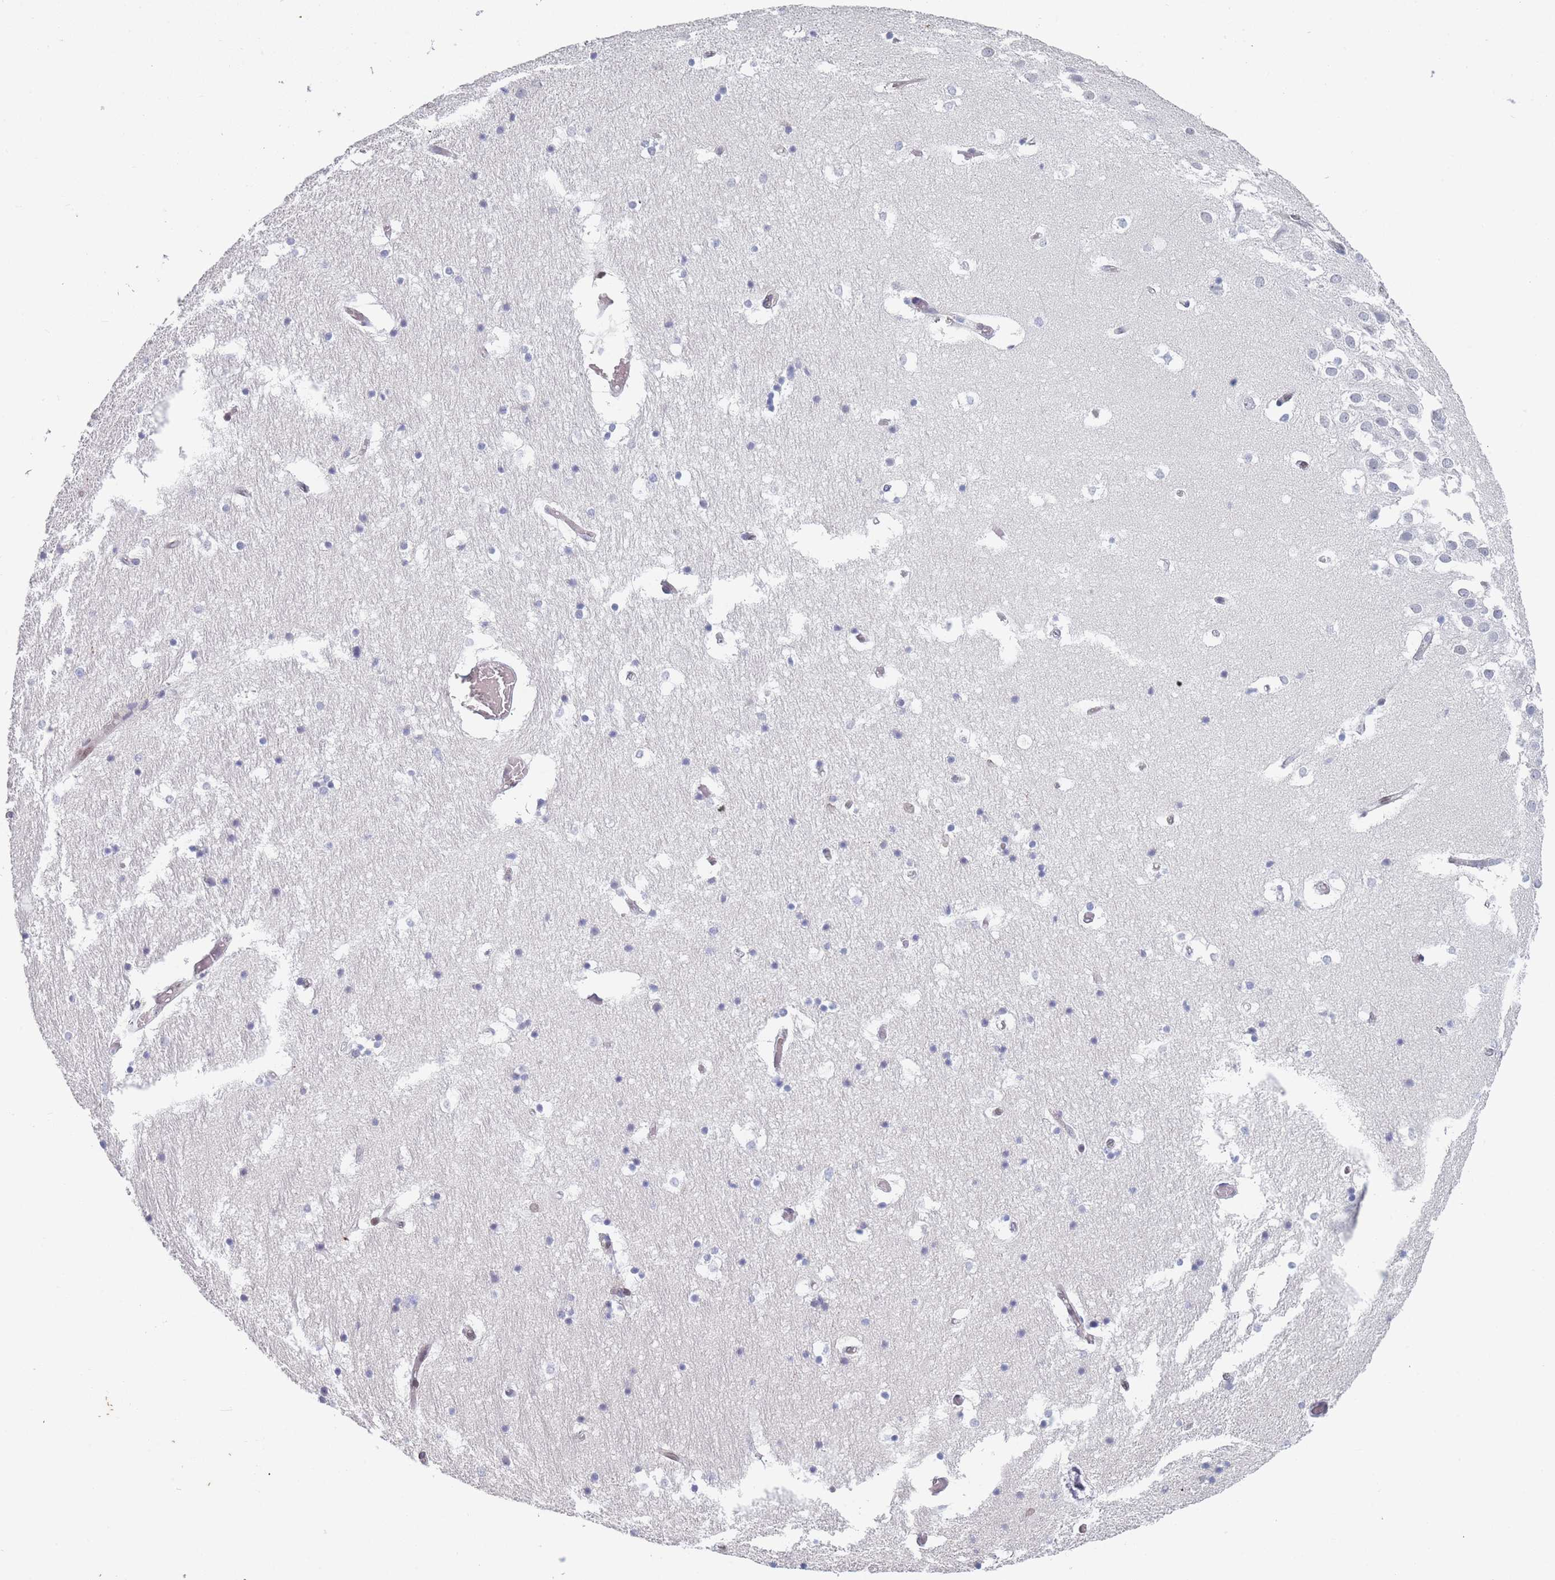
{"staining": {"intensity": "negative", "quantity": "none", "location": "none"}, "tissue": "hippocampus", "cell_type": "Glial cells", "image_type": "normal", "snomed": [{"axis": "morphology", "description": "Normal tissue, NOS"}, {"axis": "topography", "description": "Hippocampus"}], "caption": "Image shows no significant protein expression in glial cells of normal hippocampus. (DAB (3,3'-diaminobenzidine) immunohistochemistry (IHC) with hematoxylin counter stain).", "gene": "ZBTB1", "patient": {"sex": "female", "age": 52}}